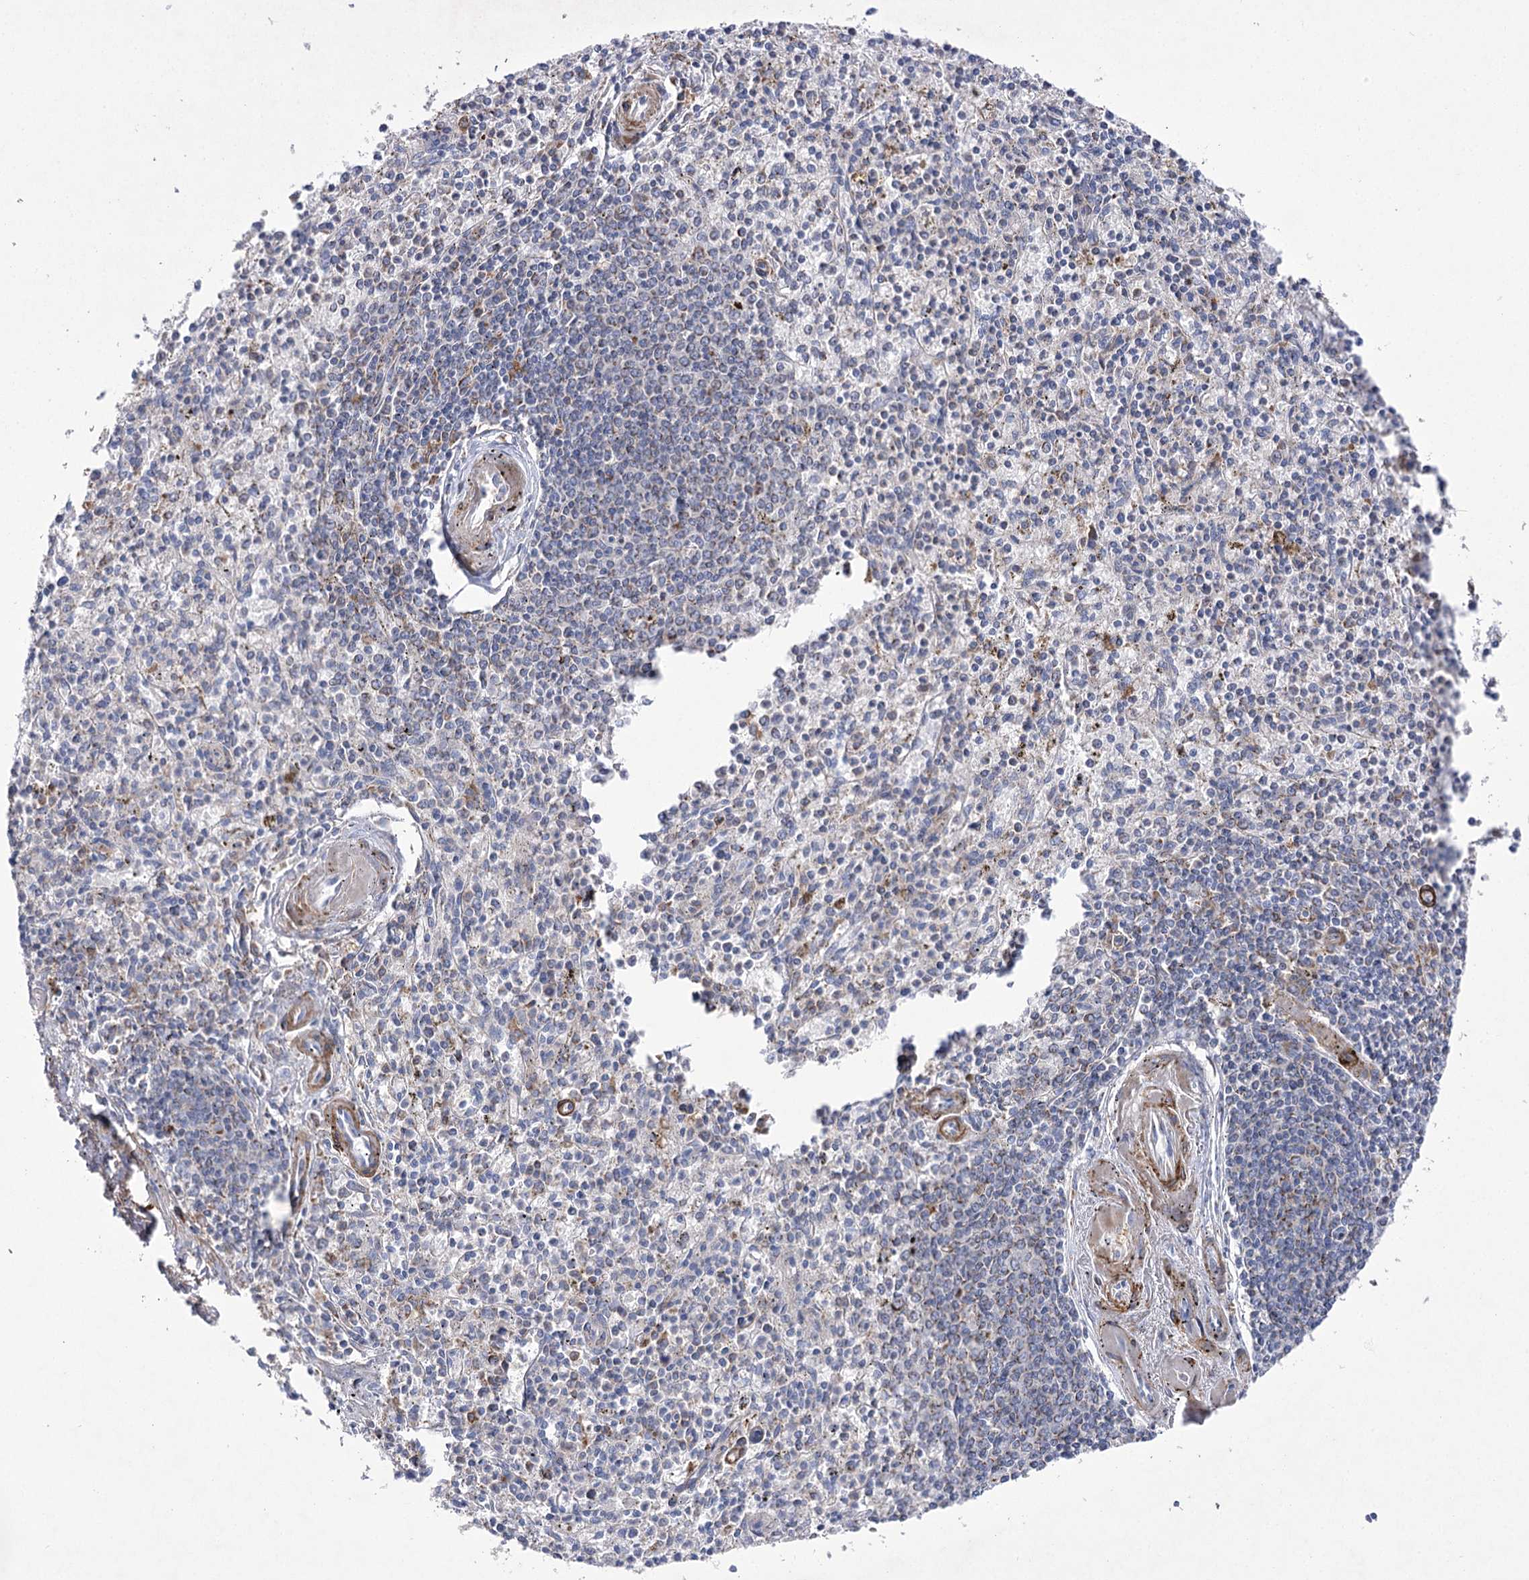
{"staining": {"intensity": "negative", "quantity": "none", "location": "none"}, "tissue": "spleen", "cell_type": "Cells in red pulp", "image_type": "normal", "snomed": [{"axis": "morphology", "description": "Normal tissue, NOS"}, {"axis": "topography", "description": "Spleen"}], "caption": "This is a photomicrograph of immunohistochemistry (IHC) staining of unremarkable spleen, which shows no staining in cells in red pulp. The staining was performed using DAB (3,3'-diaminobenzidine) to visualize the protein expression in brown, while the nuclei were stained in blue with hematoxylin (Magnification: 20x).", "gene": "COX15", "patient": {"sex": "male", "age": 72}}